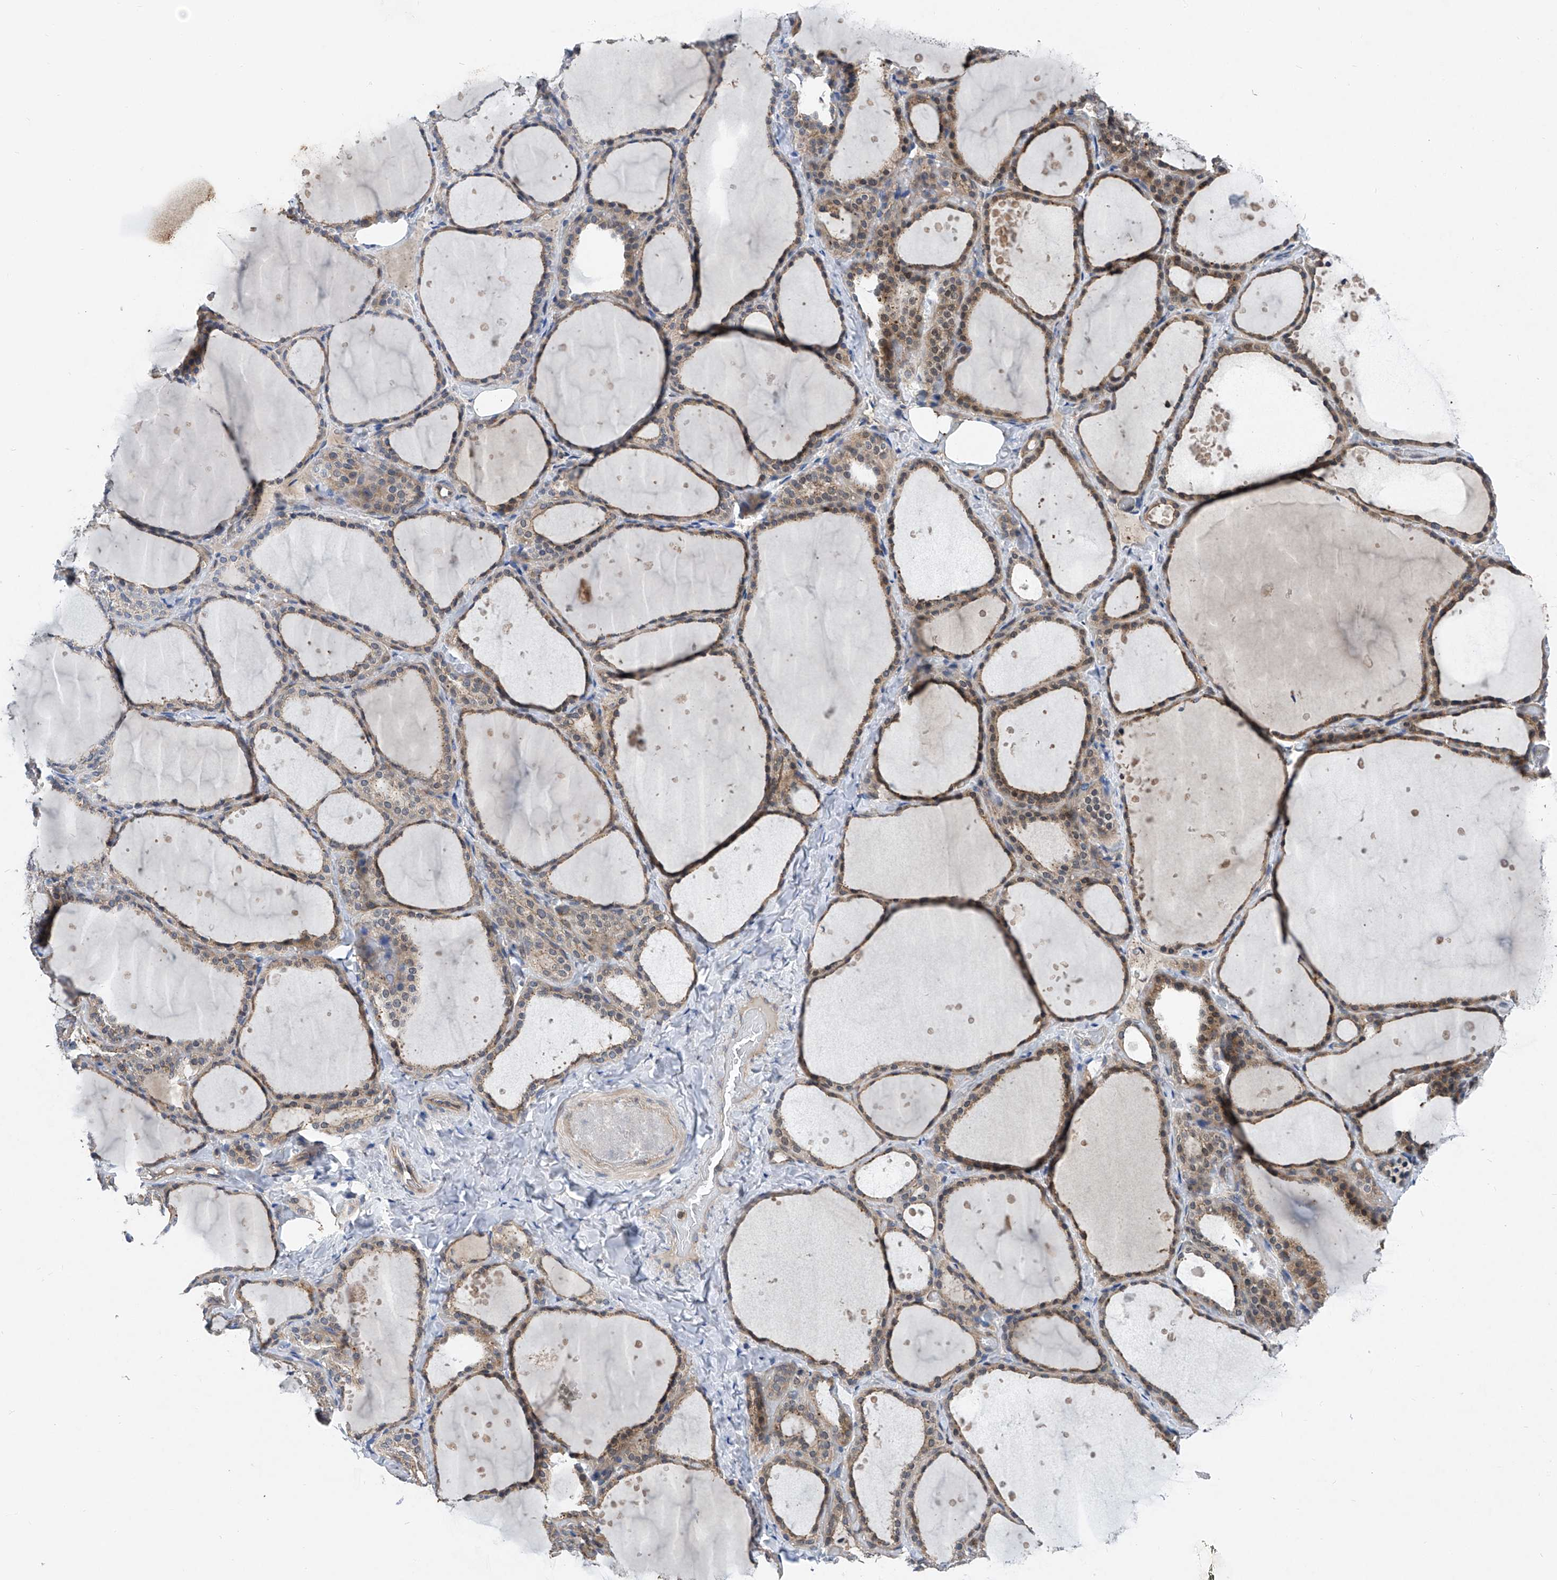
{"staining": {"intensity": "moderate", "quantity": ">75%", "location": "cytoplasmic/membranous"}, "tissue": "thyroid gland", "cell_type": "Glandular cells", "image_type": "normal", "snomed": [{"axis": "morphology", "description": "Normal tissue, NOS"}, {"axis": "topography", "description": "Thyroid gland"}], "caption": "DAB (3,3'-diaminobenzidine) immunohistochemical staining of normal thyroid gland reveals moderate cytoplasmic/membranous protein staining in approximately >75% of glandular cells. The staining was performed using DAB, with brown indicating positive protein expression. Nuclei are stained blue with hematoxylin.", "gene": "TRIM38", "patient": {"sex": "female", "age": 44}}